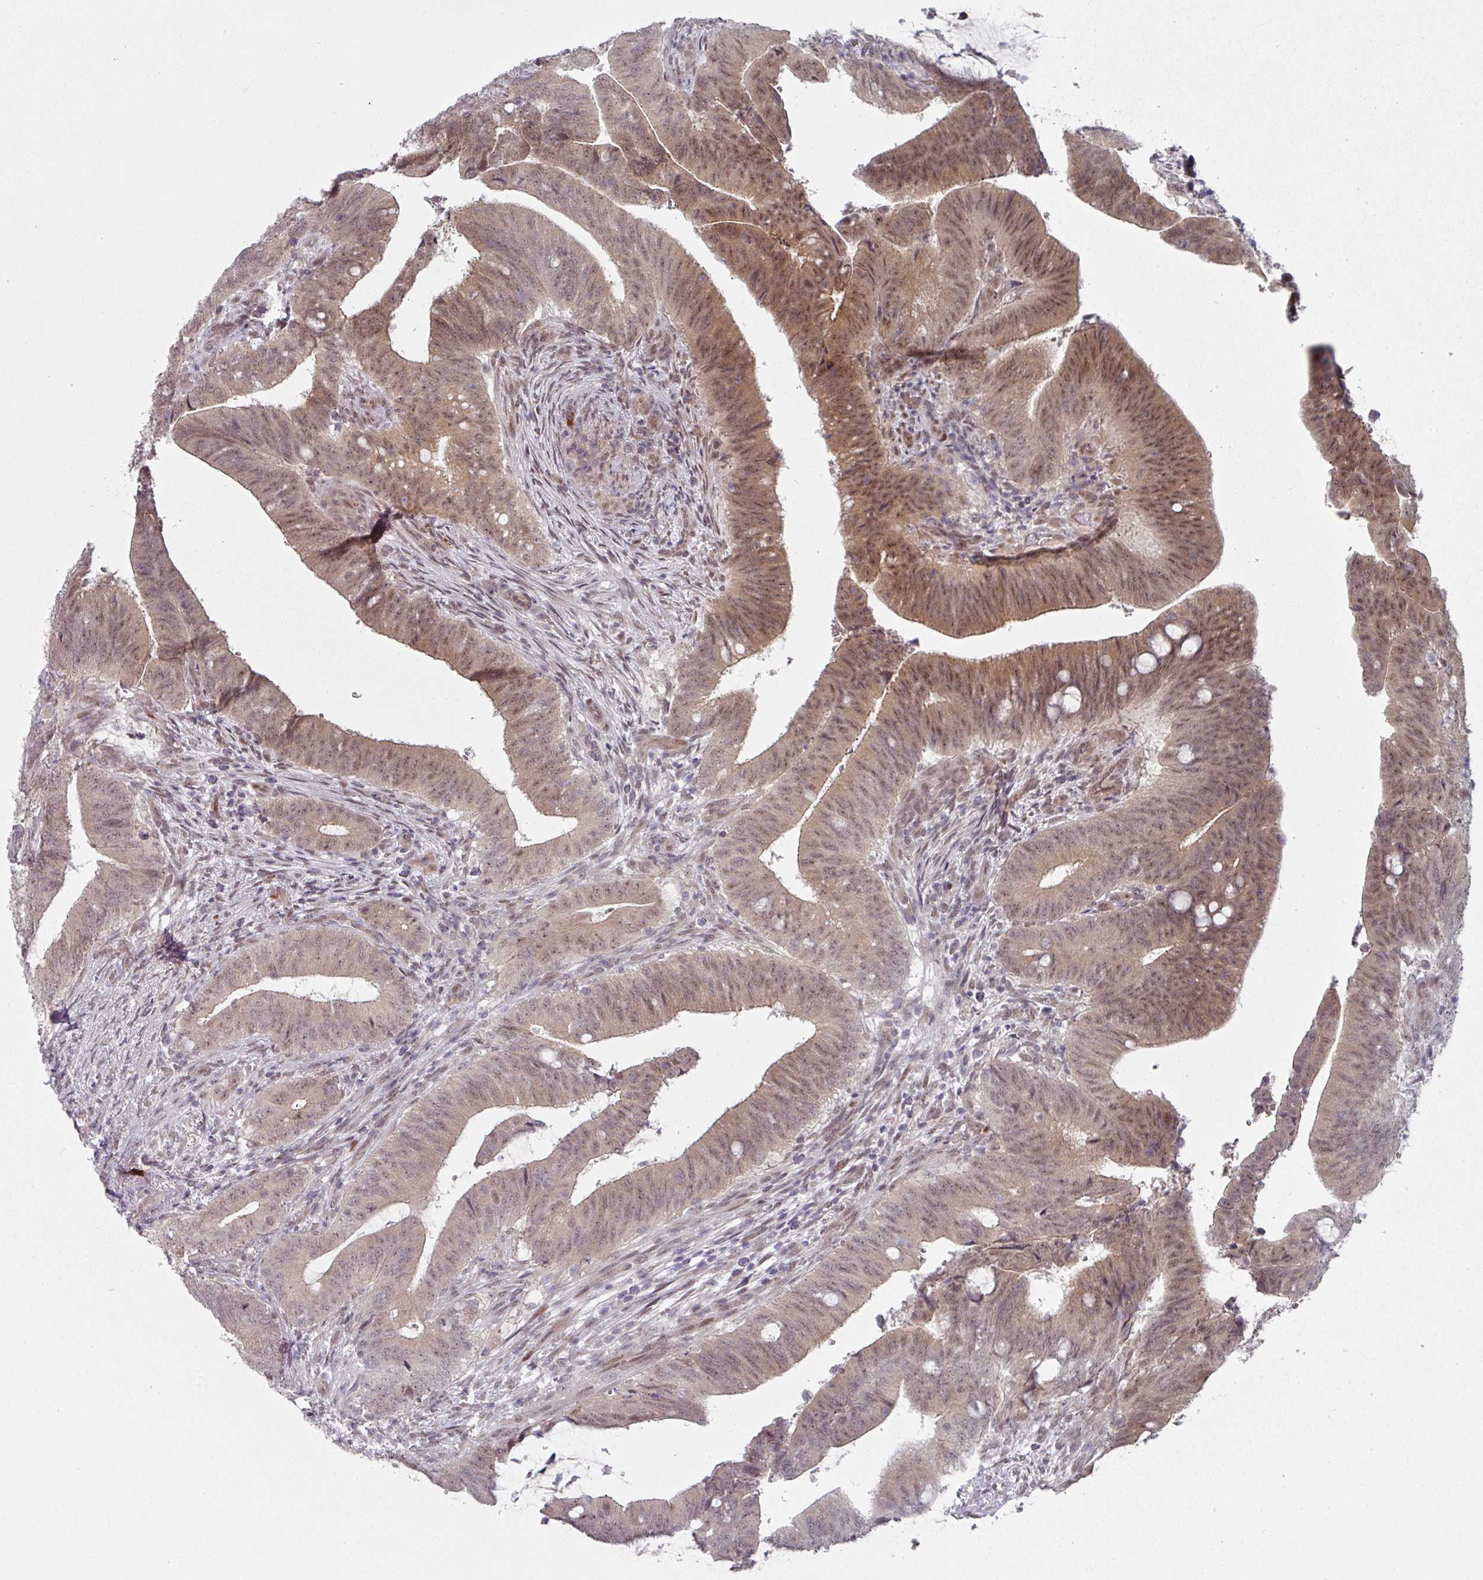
{"staining": {"intensity": "weak", "quantity": ">75%", "location": "cytoplasmic/membranous,nuclear"}, "tissue": "colorectal cancer", "cell_type": "Tumor cells", "image_type": "cancer", "snomed": [{"axis": "morphology", "description": "Adenocarcinoma, NOS"}, {"axis": "topography", "description": "Colon"}], "caption": "This photomicrograph exhibits colorectal cancer (adenocarcinoma) stained with immunohistochemistry (IHC) to label a protein in brown. The cytoplasmic/membranous and nuclear of tumor cells show weak positivity for the protein. Nuclei are counter-stained blue.", "gene": "TMCC1", "patient": {"sex": "female", "age": 43}}